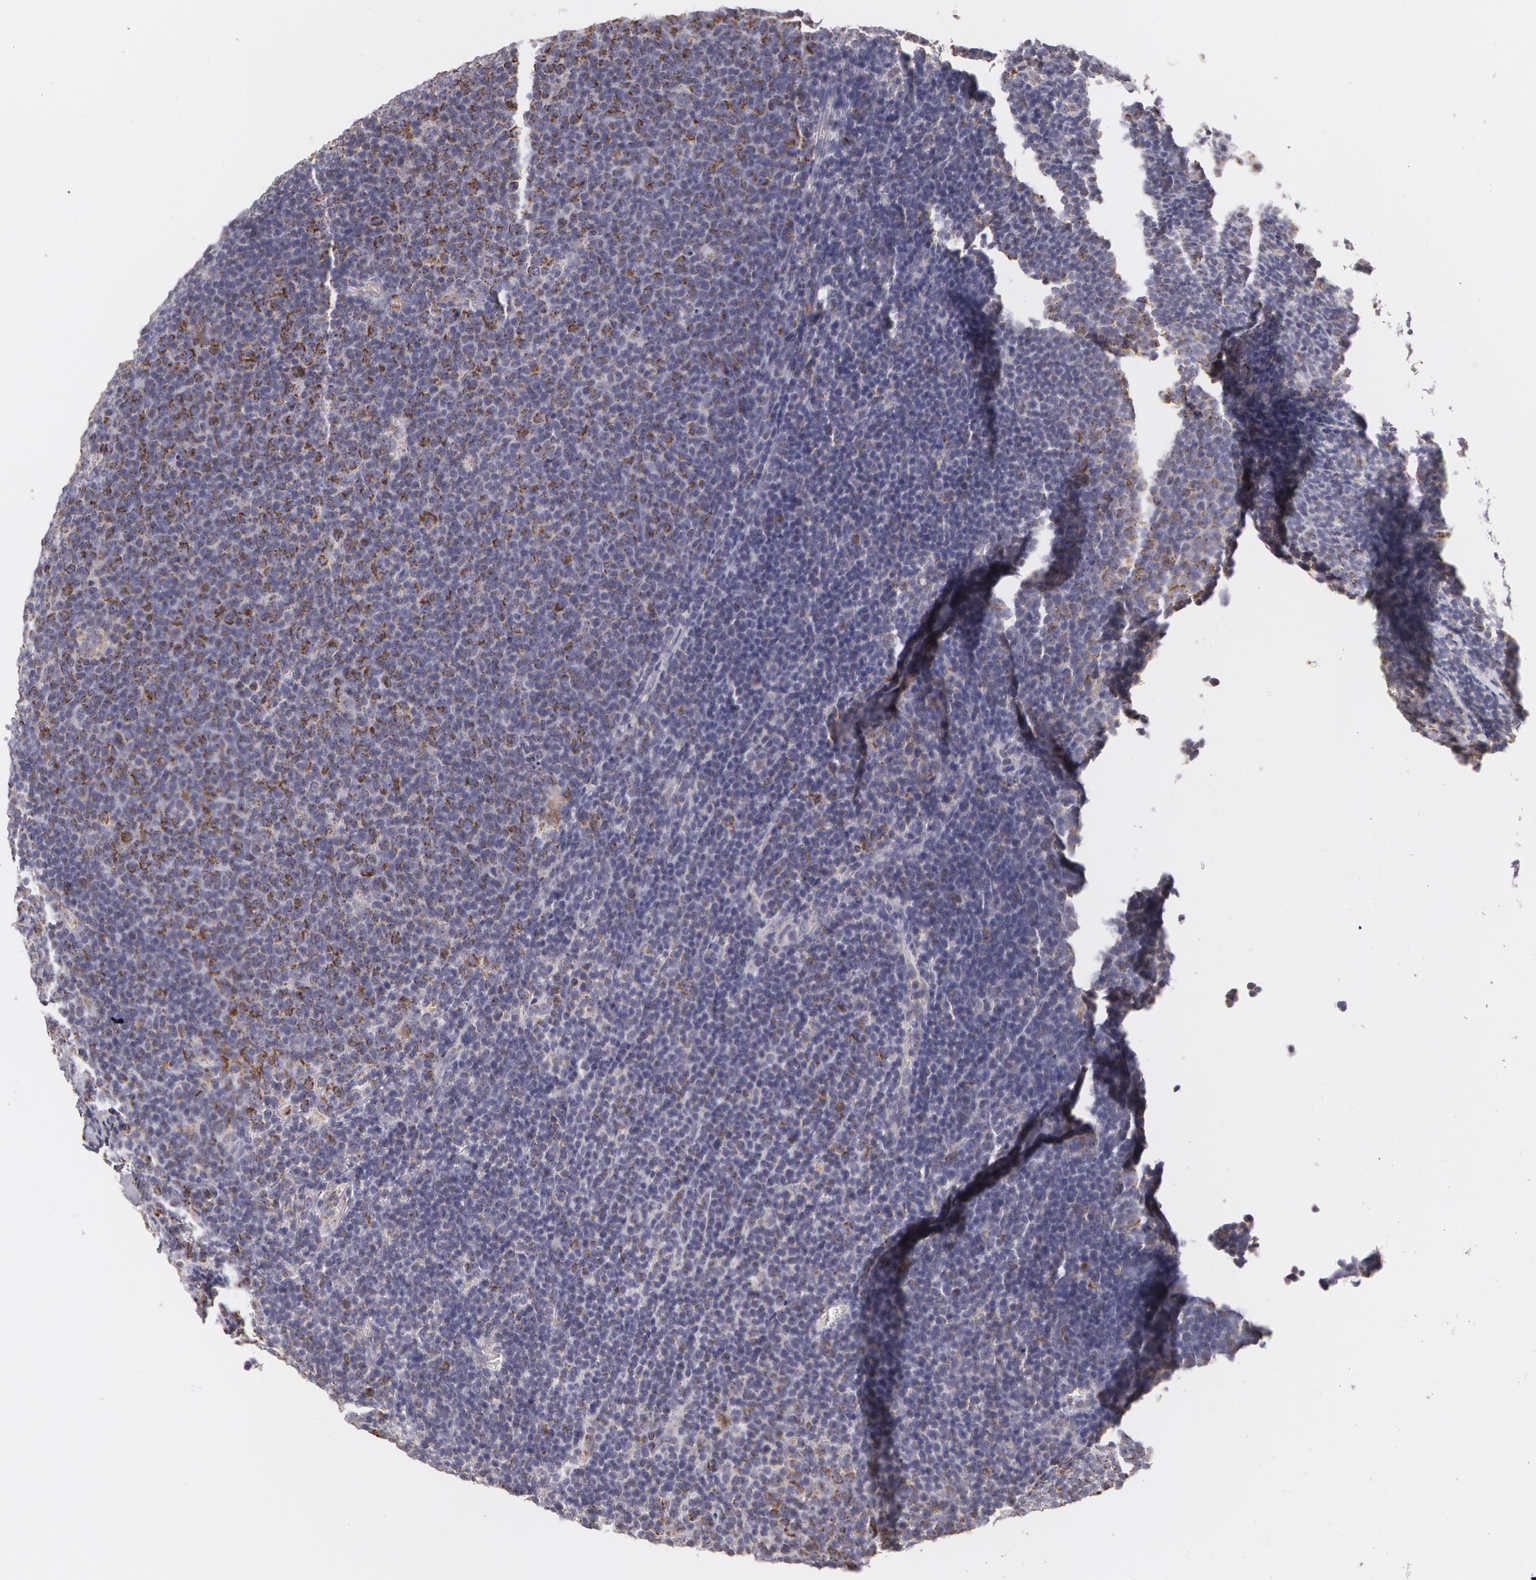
{"staining": {"intensity": "negative", "quantity": "none", "location": "none"}, "tissue": "lymphoma", "cell_type": "Tumor cells", "image_type": "cancer", "snomed": [{"axis": "morphology", "description": "Malignant lymphoma, non-Hodgkin's type, Low grade"}, {"axis": "topography", "description": "Lymph node"}], "caption": "Micrograph shows no protein positivity in tumor cells of lymphoma tissue.", "gene": "KRT18", "patient": {"sex": "male", "age": 74}}